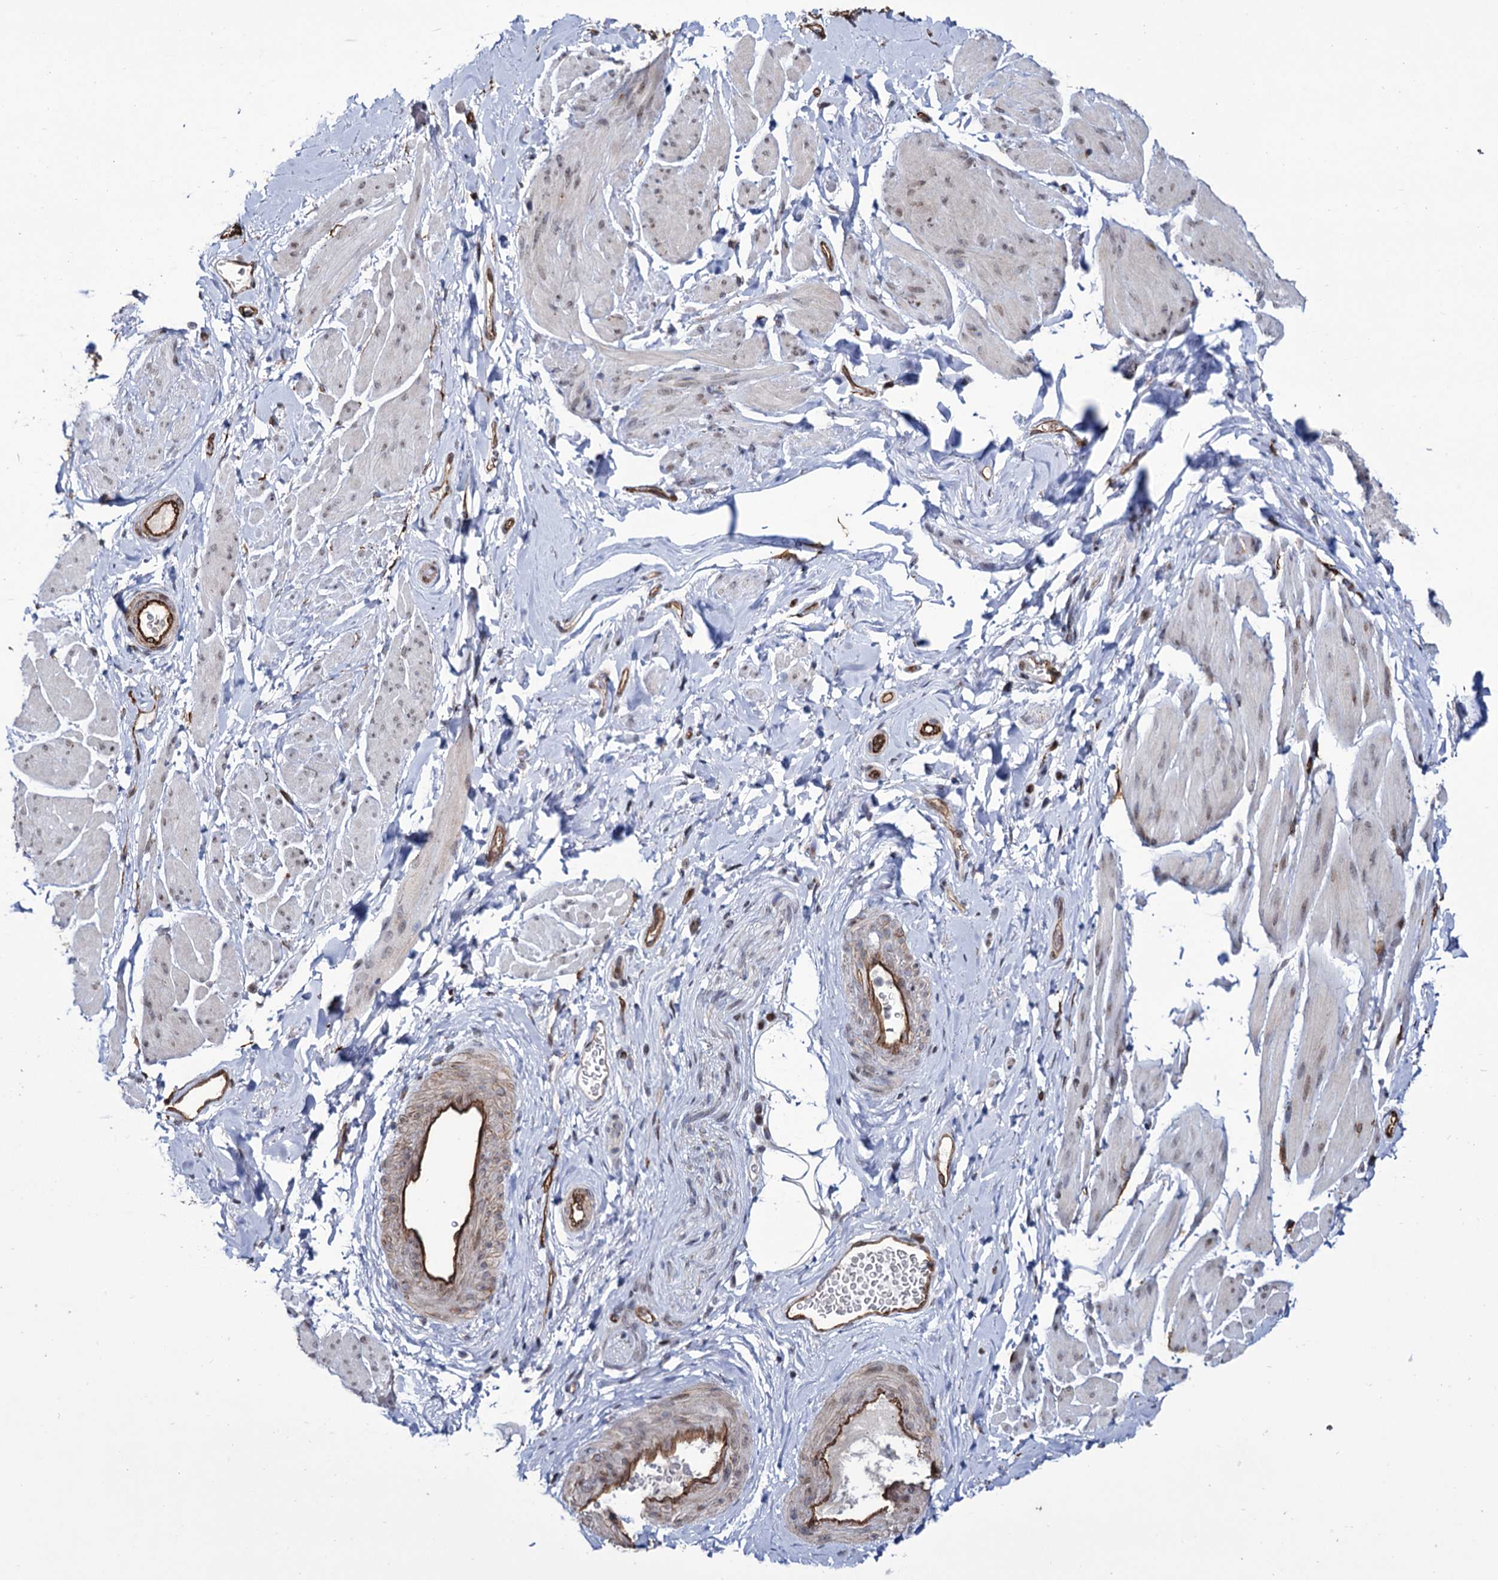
{"staining": {"intensity": "moderate", "quantity": "25%-75%", "location": "cytoplasmic/membranous,nuclear"}, "tissue": "smooth muscle", "cell_type": "Smooth muscle cells", "image_type": "normal", "snomed": [{"axis": "morphology", "description": "Normal tissue, NOS"}, {"axis": "topography", "description": "Smooth muscle"}, {"axis": "topography", "description": "Peripheral nerve tissue"}], "caption": "Immunohistochemistry (IHC) (DAB) staining of benign smooth muscle demonstrates moderate cytoplasmic/membranous,nuclear protein staining in about 25%-75% of smooth muscle cells. (IHC, brightfield microscopy, high magnification).", "gene": "ZC3H12C", "patient": {"sex": "male", "age": 69}}